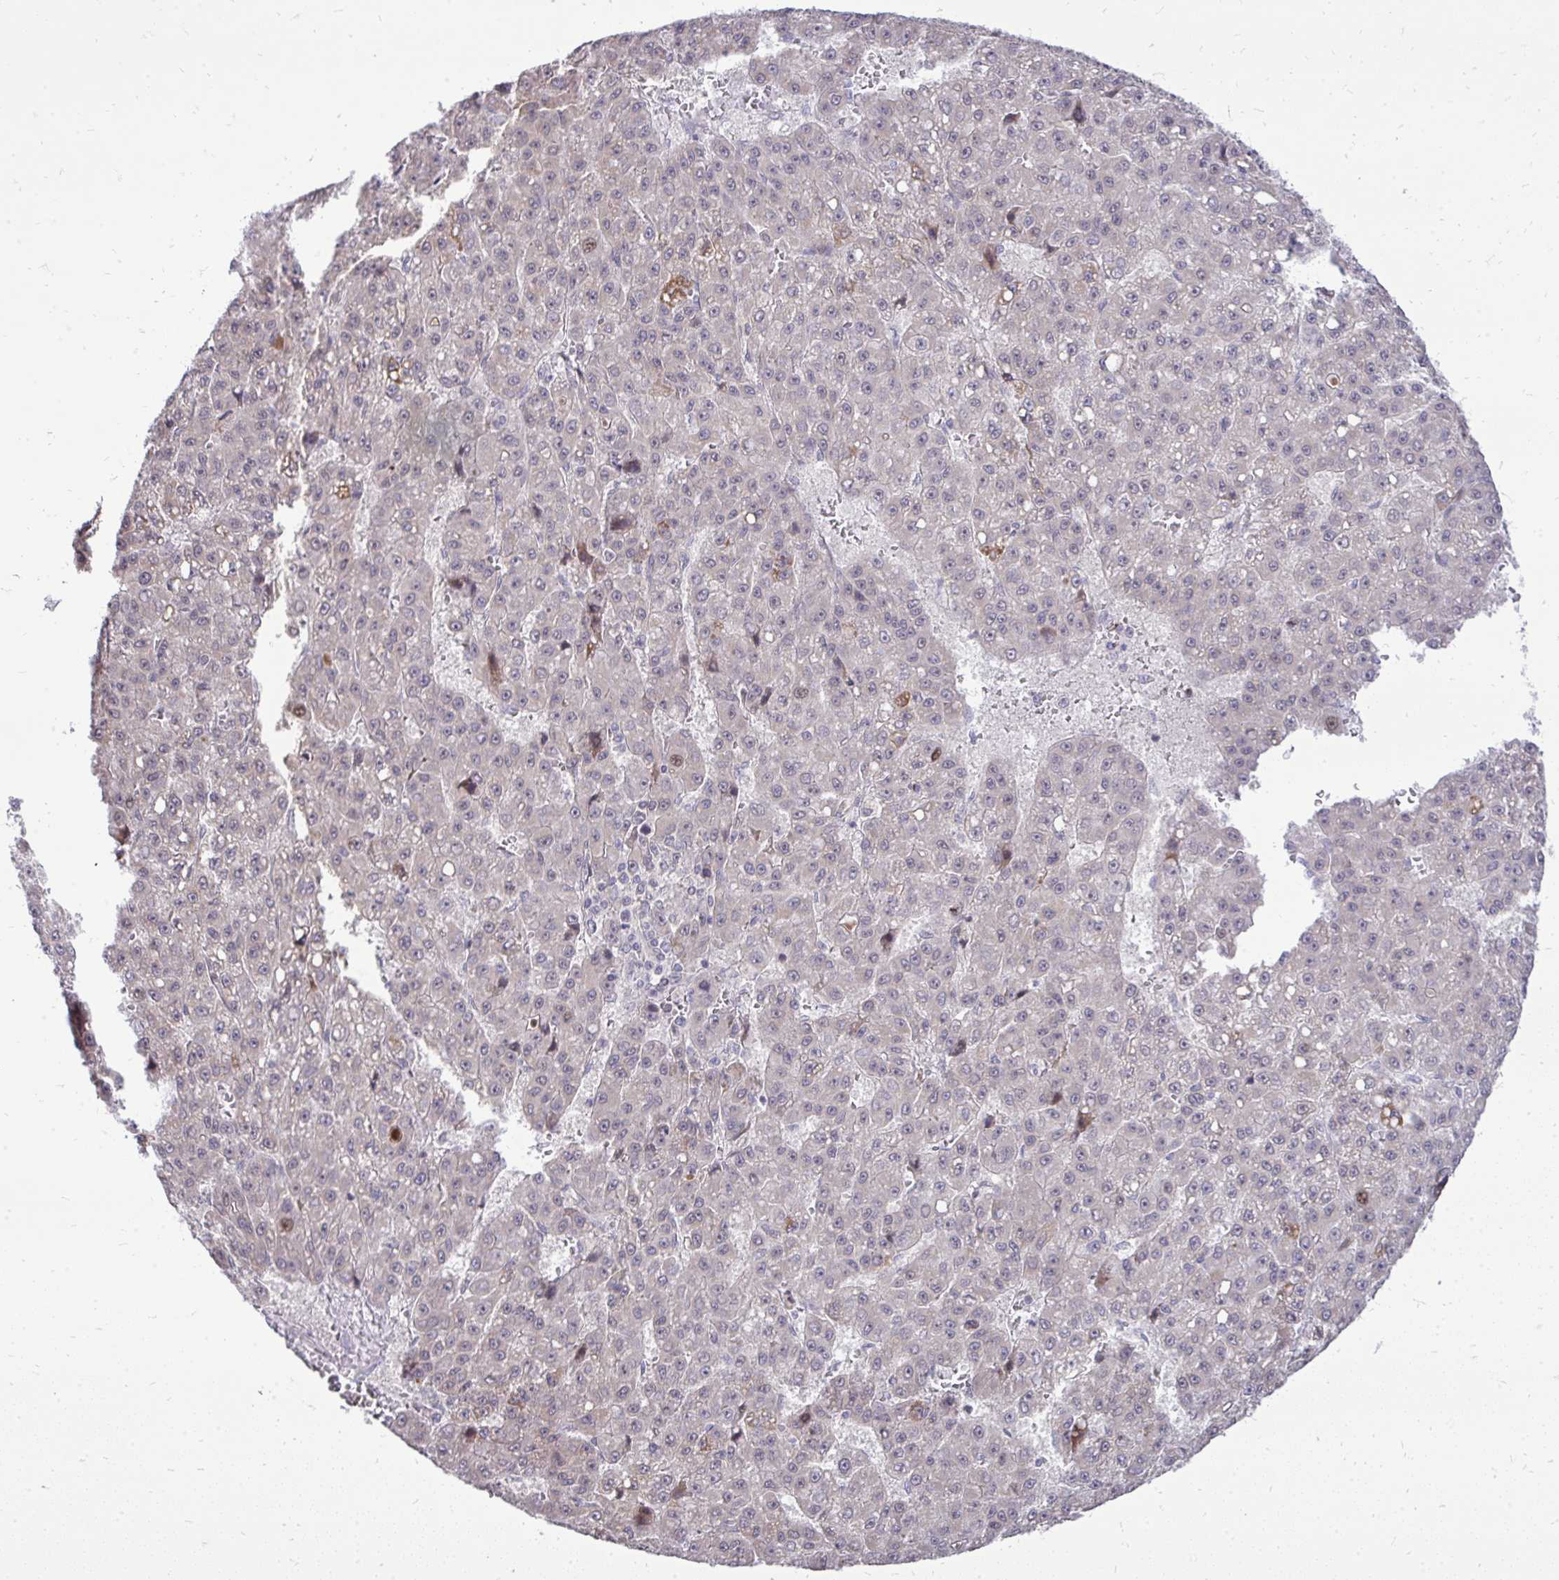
{"staining": {"intensity": "weak", "quantity": "25%-75%", "location": "cytoplasmic/membranous"}, "tissue": "liver cancer", "cell_type": "Tumor cells", "image_type": "cancer", "snomed": [{"axis": "morphology", "description": "Carcinoma, Hepatocellular, NOS"}, {"axis": "topography", "description": "Liver"}], "caption": "The immunohistochemical stain labels weak cytoplasmic/membranous staining in tumor cells of hepatocellular carcinoma (liver) tissue.", "gene": "OR8D1", "patient": {"sex": "male", "age": 70}}